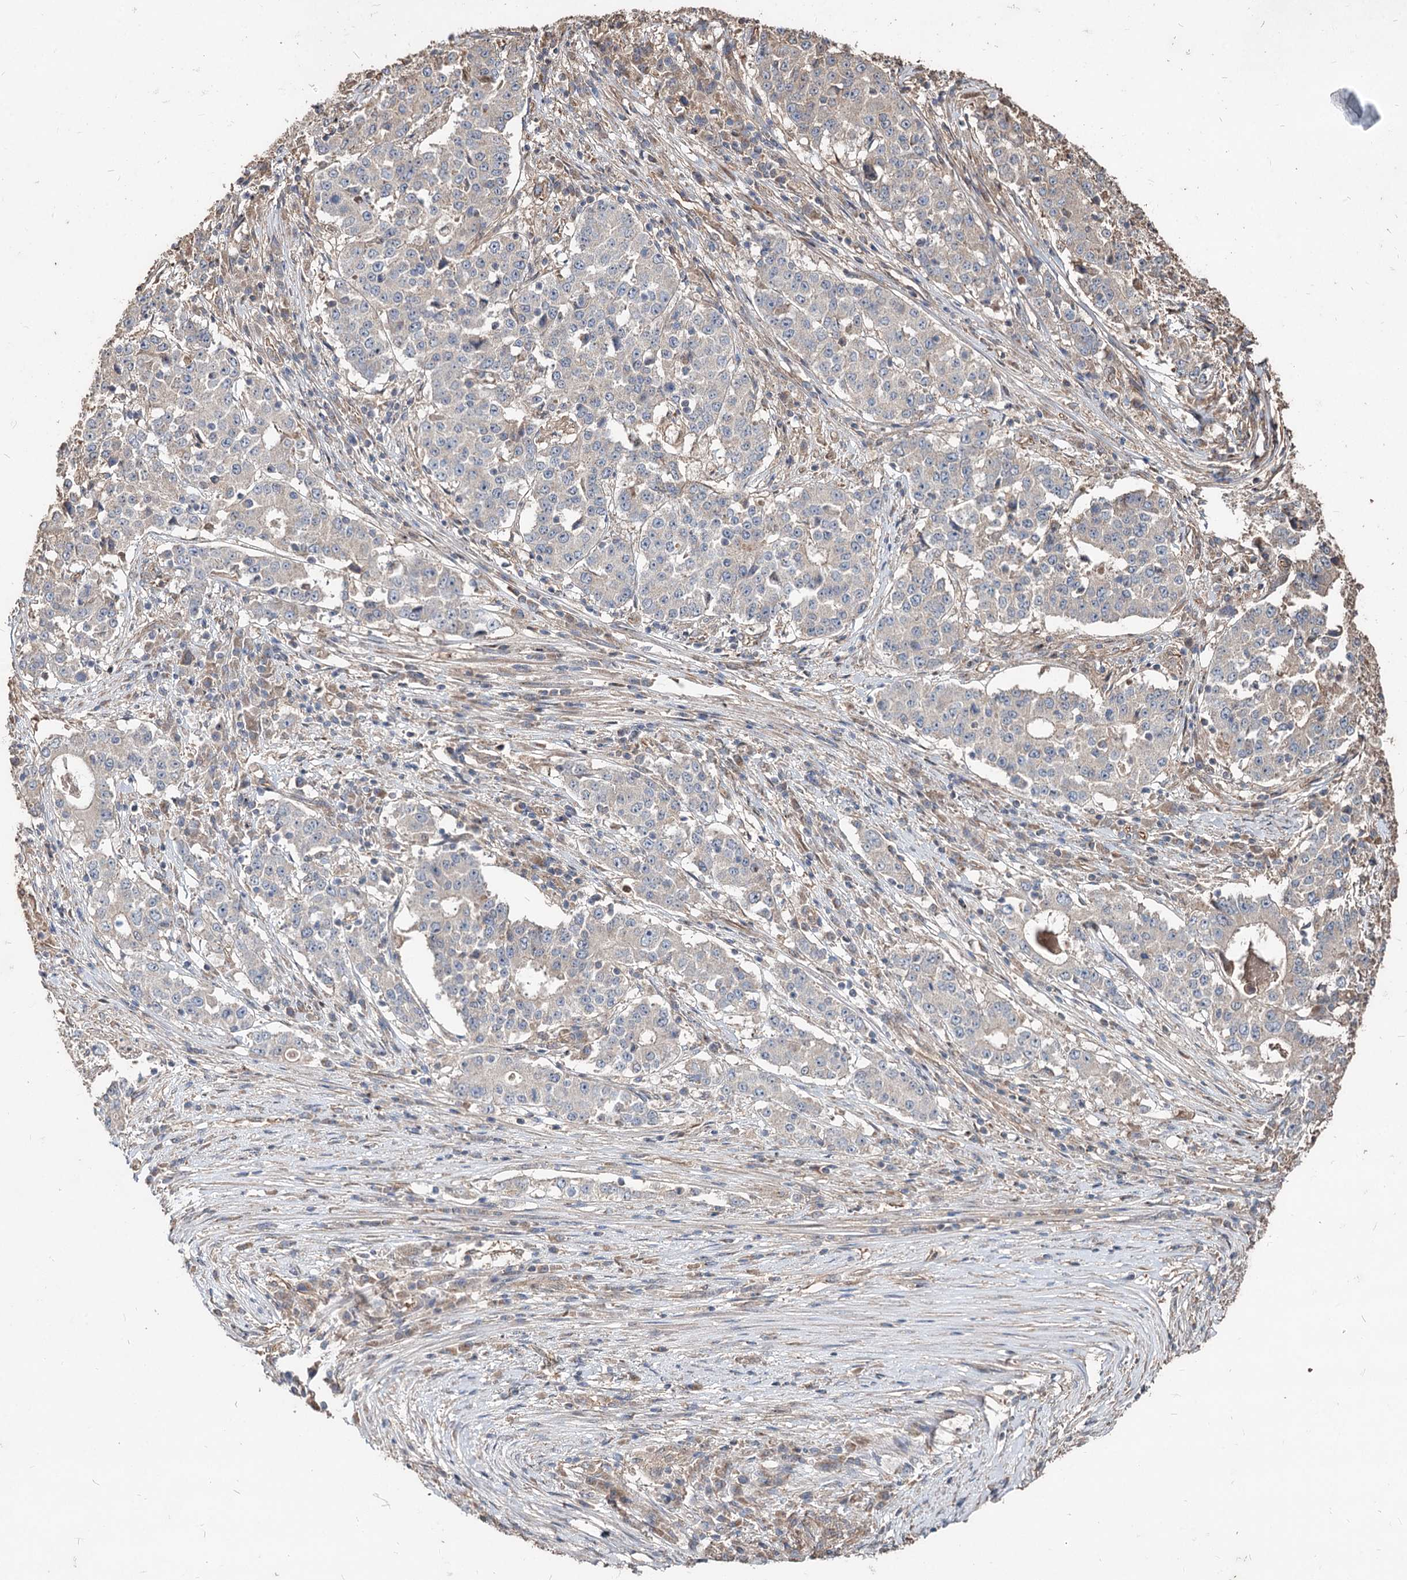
{"staining": {"intensity": "negative", "quantity": "none", "location": "none"}, "tissue": "stomach cancer", "cell_type": "Tumor cells", "image_type": "cancer", "snomed": [{"axis": "morphology", "description": "Adenocarcinoma, NOS"}, {"axis": "topography", "description": "Stomach"}], "caption": "IHC photomicrograph of neoplastic tissue: stomach adenocarcinoma stained with DAB (3,3'-diaminobenzidine) displays no significant protein expression in tumor cells.", "gene": "SPART", "patient": {"sex": "male", "age": 59}}